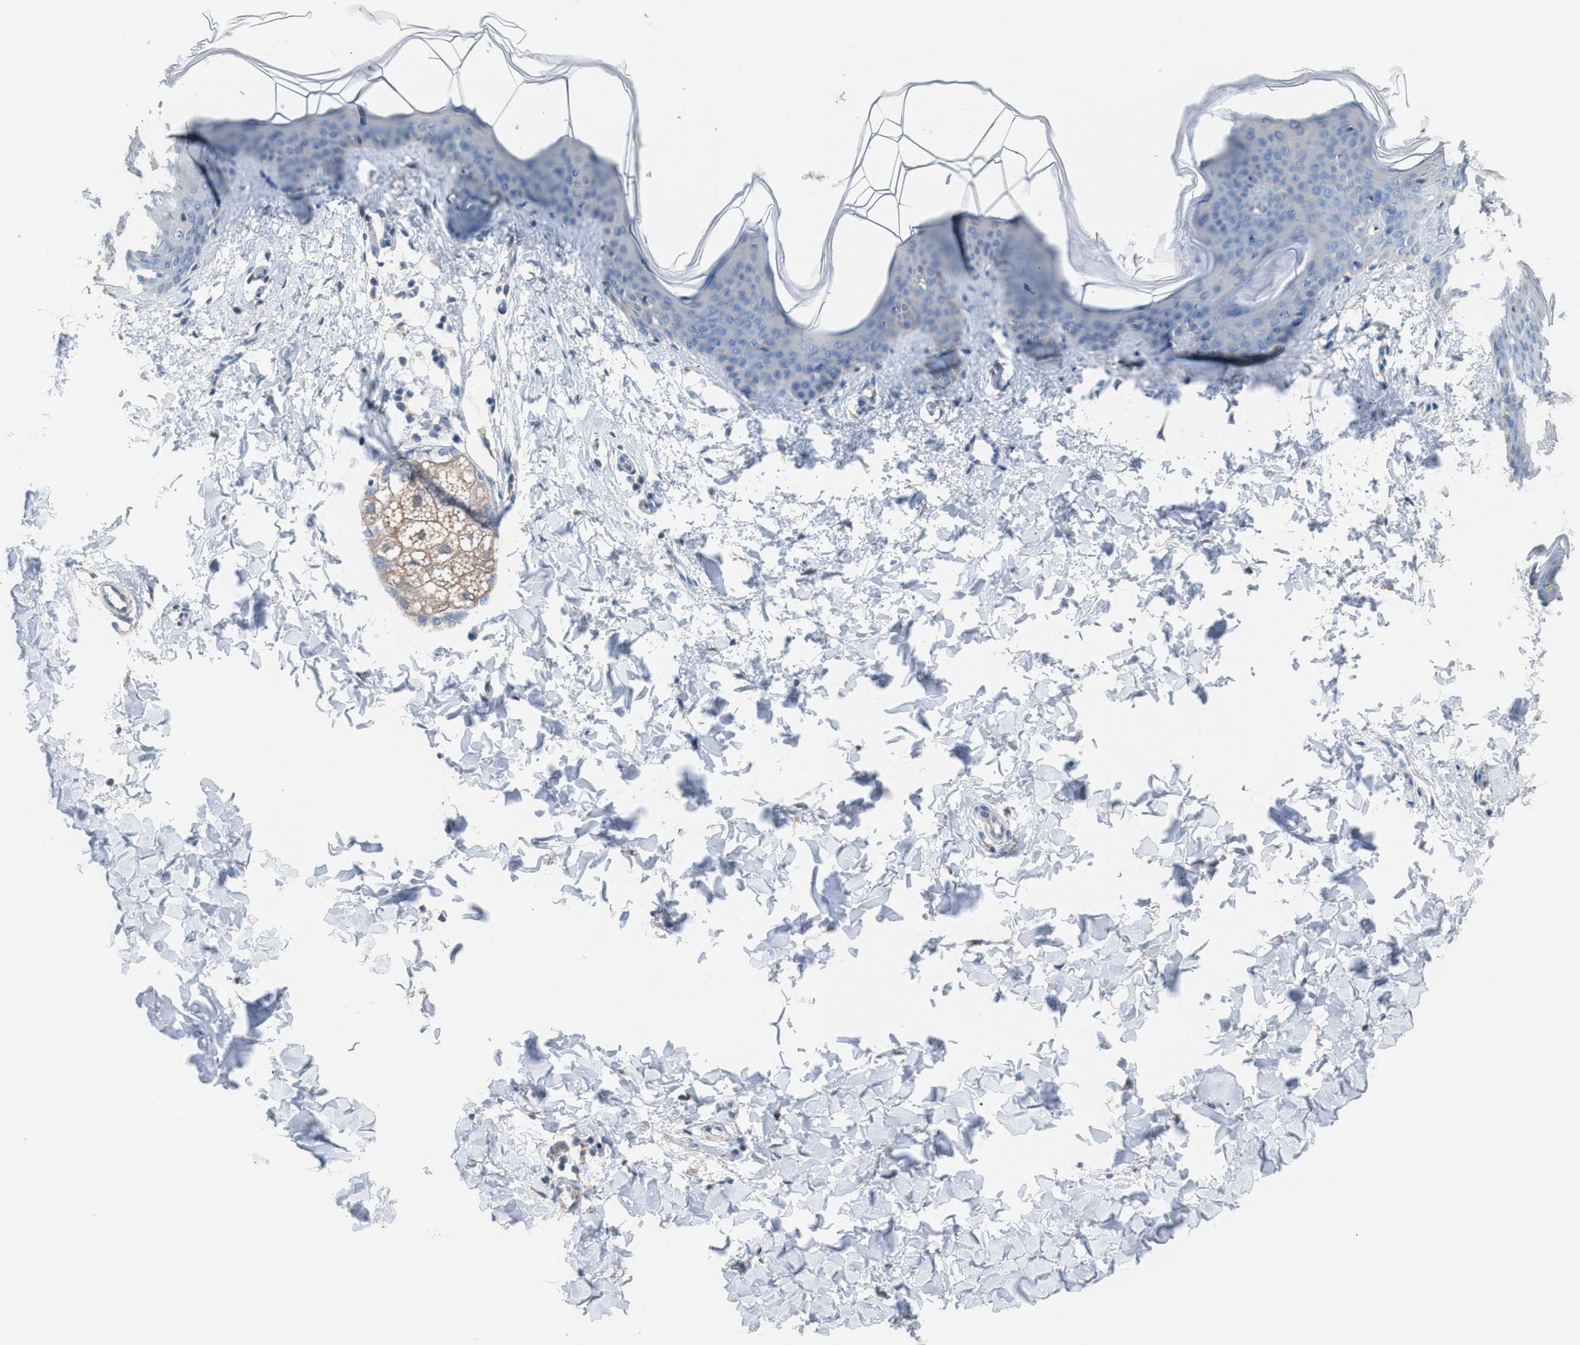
{"staining": {"intensity": "negative", "quantity": "none", "location": "none"}, "tissue": "skin", "cell_type": "Fibroblasts", "image_type": "normal", "snomed": [{"axis": "morphology", "description": "Normal tissue, NOS"}, {"axis": "topography", "description": "Skin"}], "caption": "Skin stained for a protein using immunohistochemistry displays no expression fibroblasts.", "gene": "NQO2", "patient": {"sex": "female", "age": 17}}